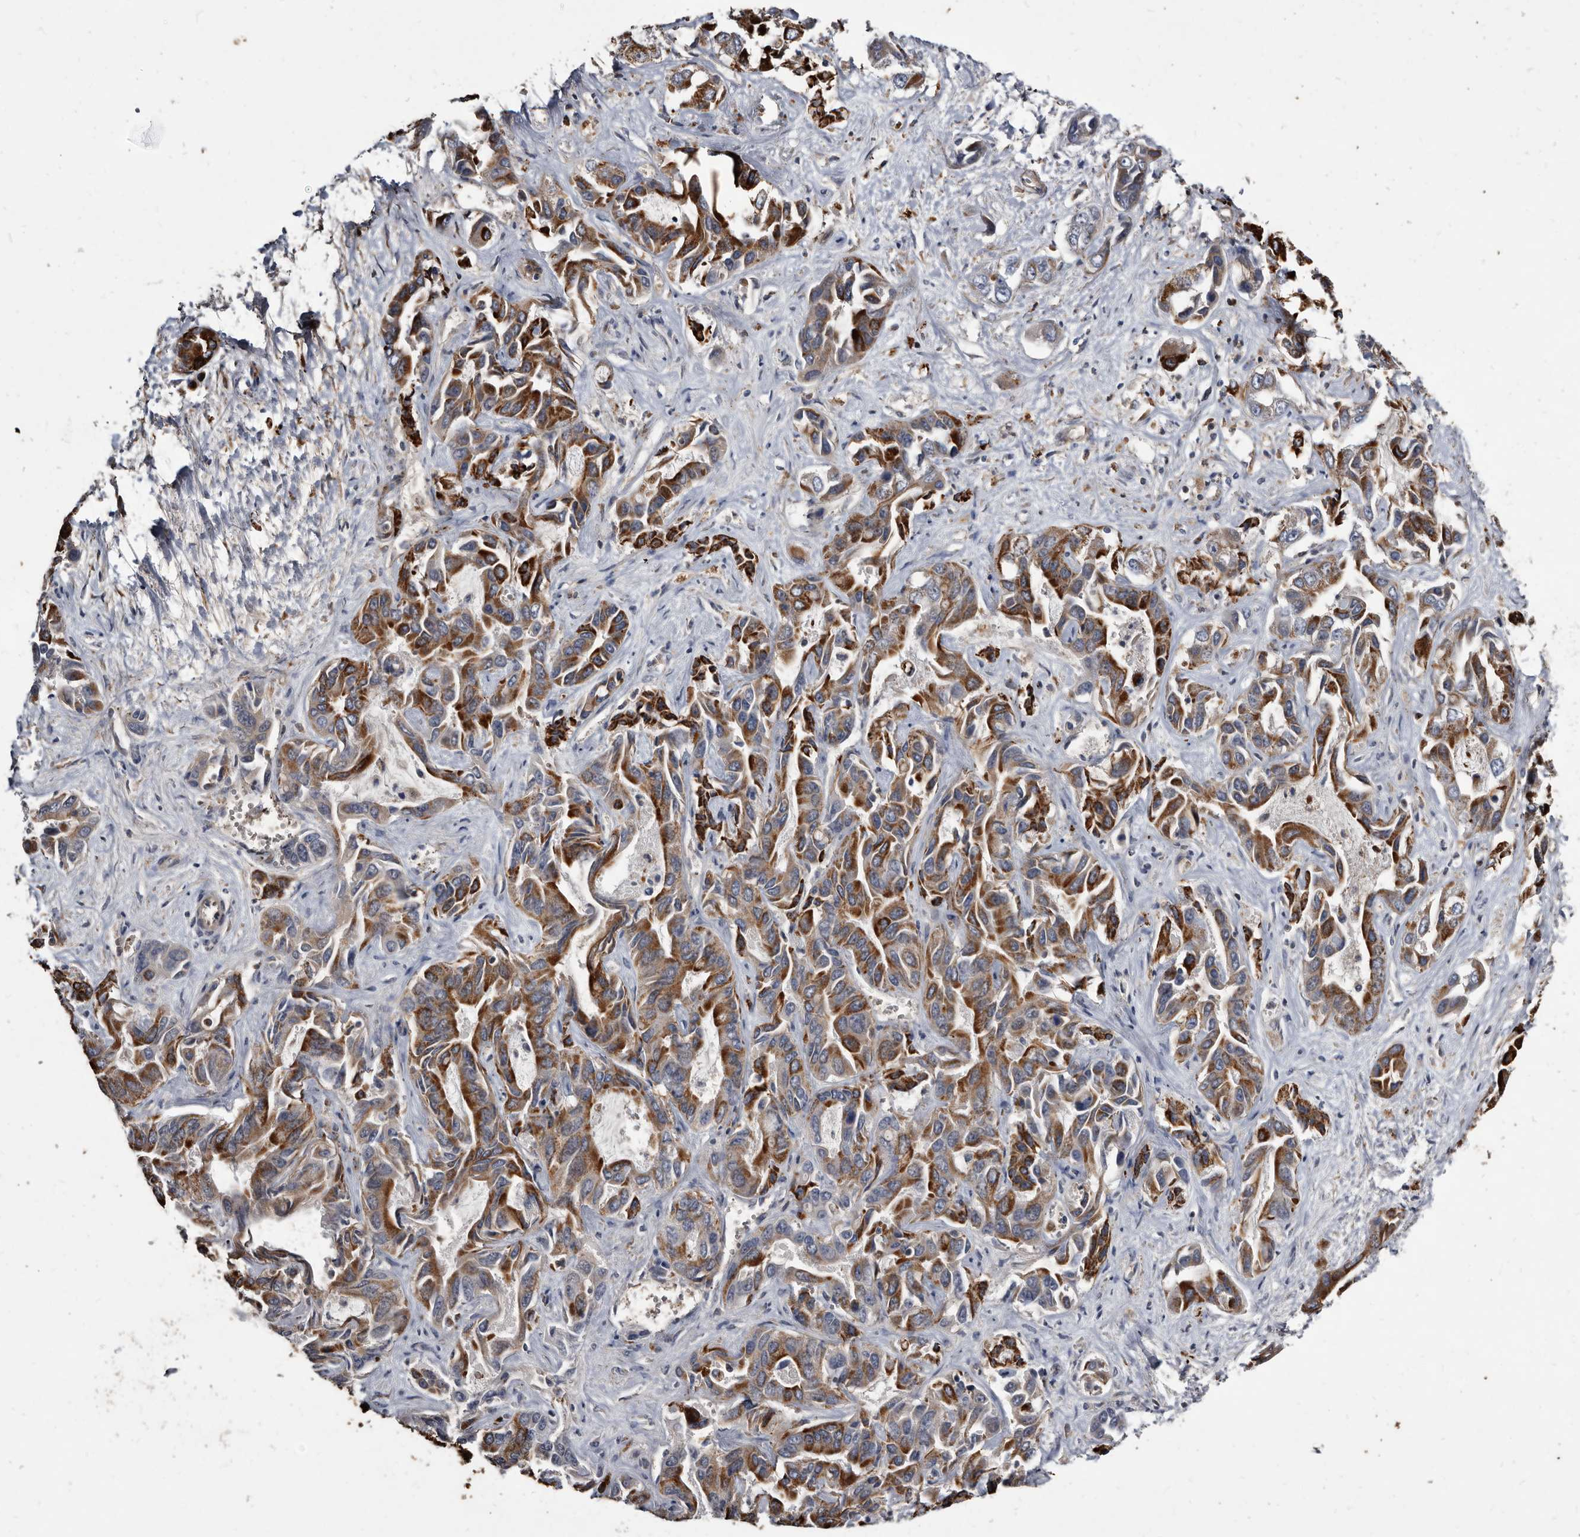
{"staining": {"intensity": "strong", "quantity": "25%-75%", "location": "cytoplasmic/membranous"}, "tissue": "liver cancer", "cell_type": "Tumor cells", "image_type": "cancer", "snomed": [{"axis": "morphology", "description": "Cholangiocarcinoma"}, {"axis": "topography", "description": "Liver"}], "caption": "This is an image of immunohistochemistry (IHC) staining of liver cancer, which shows strong expression in the cytoplasmic/membranous of tumor cells.", "gene": "CTSA", "patient": {"sex": "female", "age": 52}}